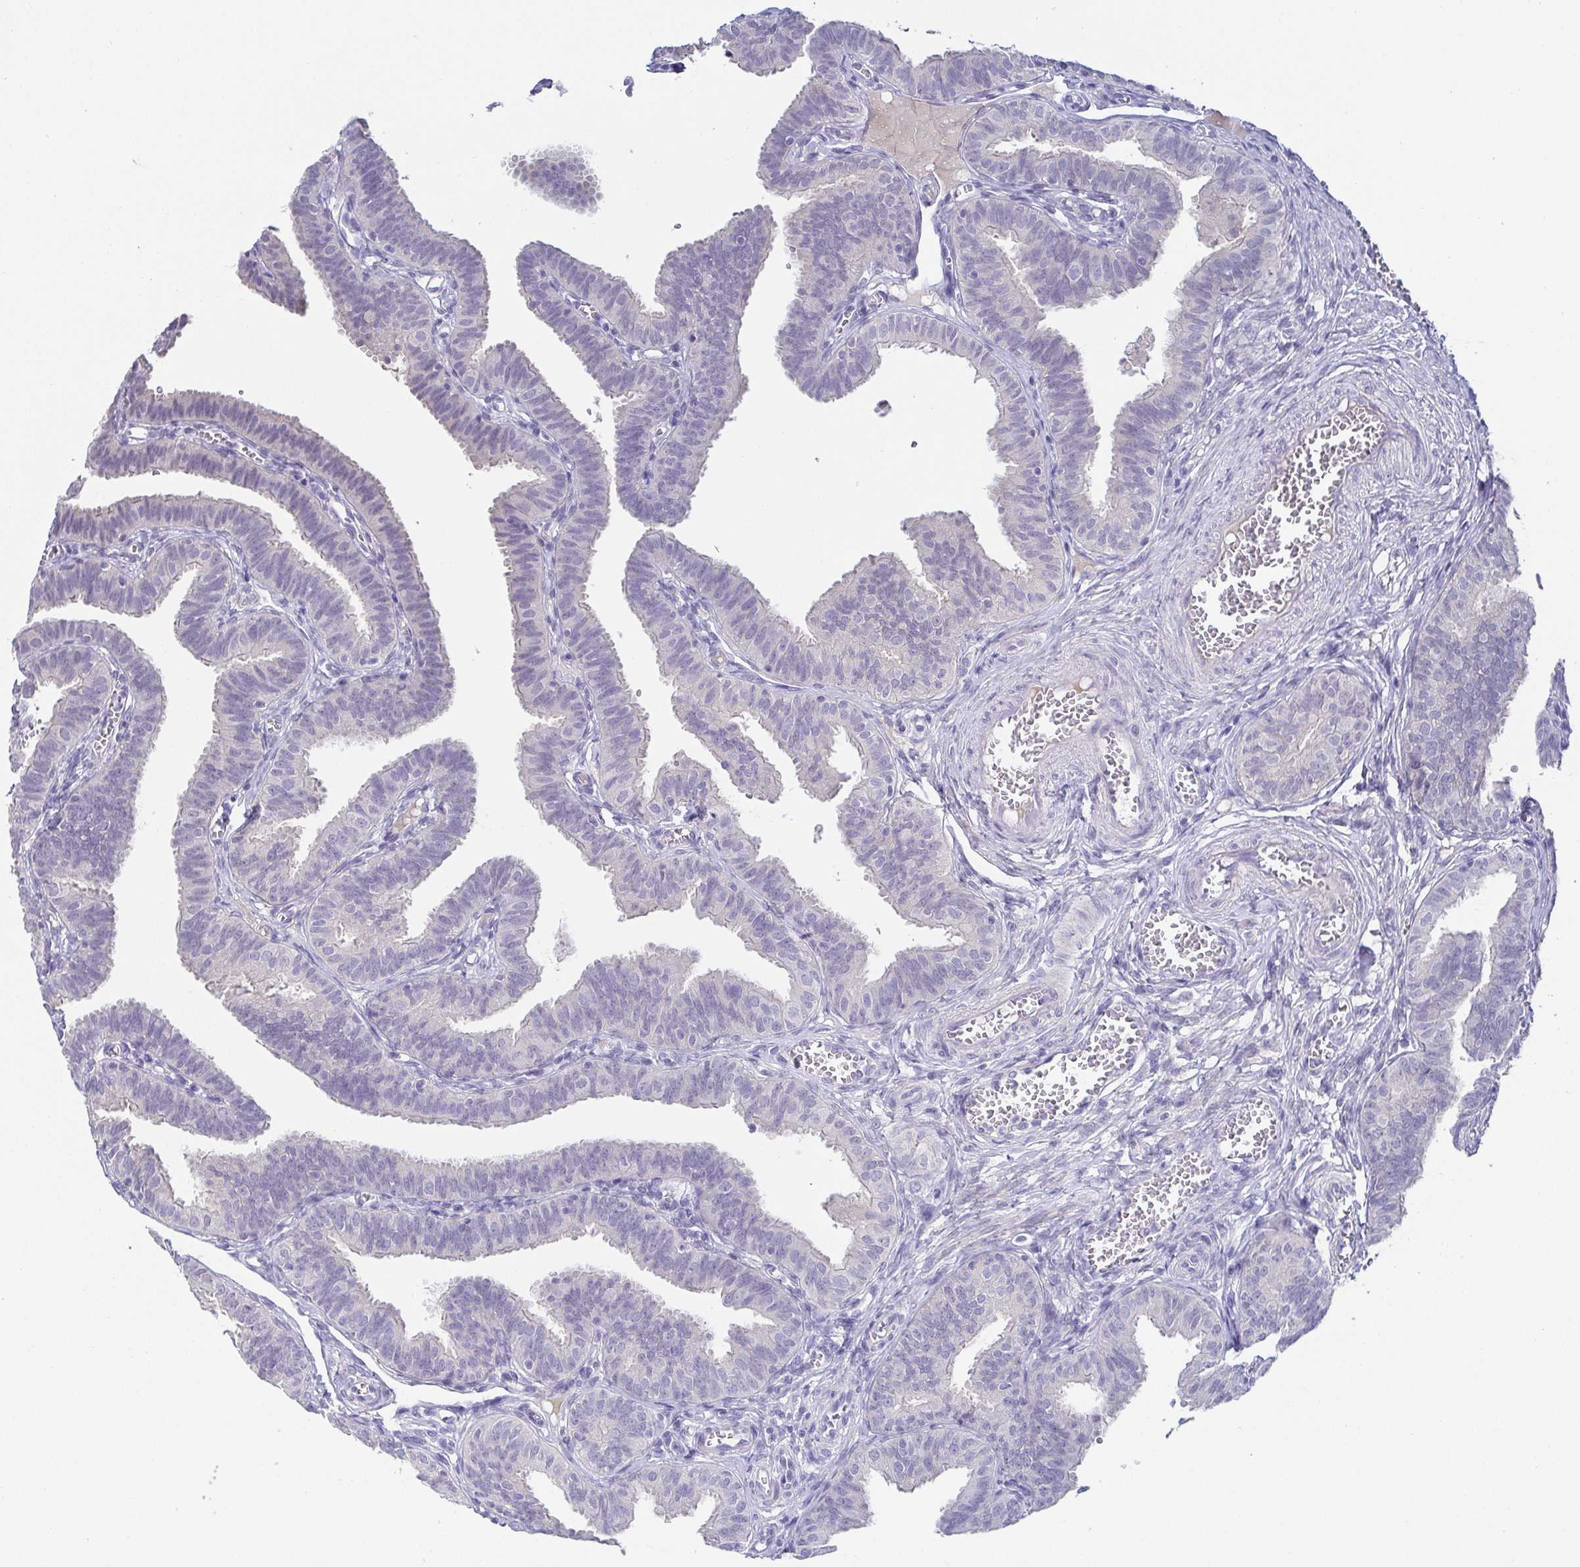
{"staining": {"intensity": "negative", "quantity": "none", "location": "none"}, "tissue": "fallopian tube", "cell_type": "Glandular cells", "image_type": "normal", "snomed": [{"axis": "morphology", "description": "Normal tissue, NOS"}, {"axis": "topography", "description": "Fallopian tube"}], "caption": "Immunohistochemistry of unremarkable fallopian tube displays no positivity in glandular cells.", "gene": "RNASE7", "patient": {"sex": "female", "age": 25}}